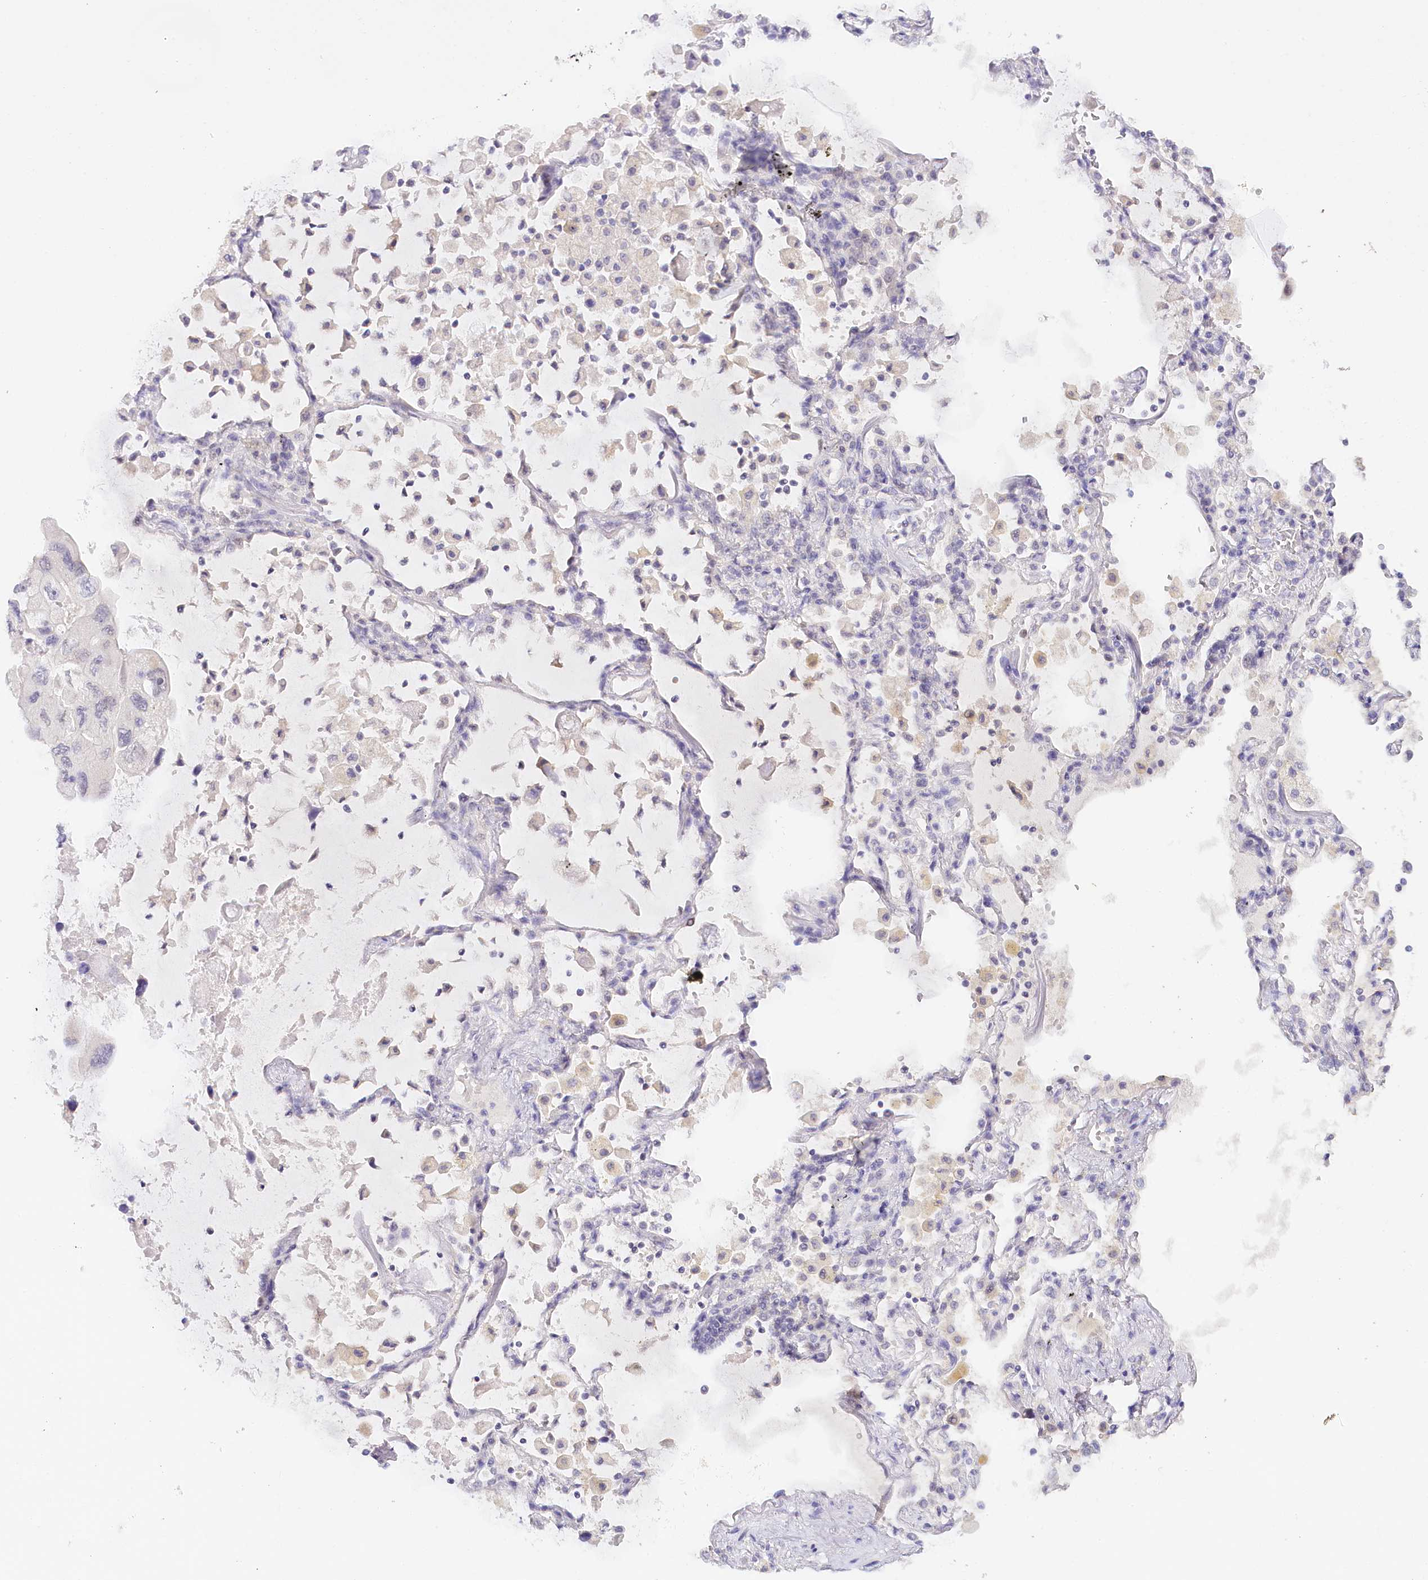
{"staining": {"intensity": "moderate", "quantity": "<25%", "location": "nuclear"}, "tissue": "lung cancer", "cell_type": "Tumor cells", "image_type": "cancer", "snomed": [{"axis": "morphology", "description": "Squamous cell carcinoma, NOS"}, {"axis": "topography", "description": "Lung"}], "caption": "This micrograph shows immunohistochemistry staining of human lung squamous cell carcinoma, with low moderate nuclear staining in about <25% of tumor cells.", "gene": "TP53", "patient": {"sex": "female", "age": 73}}